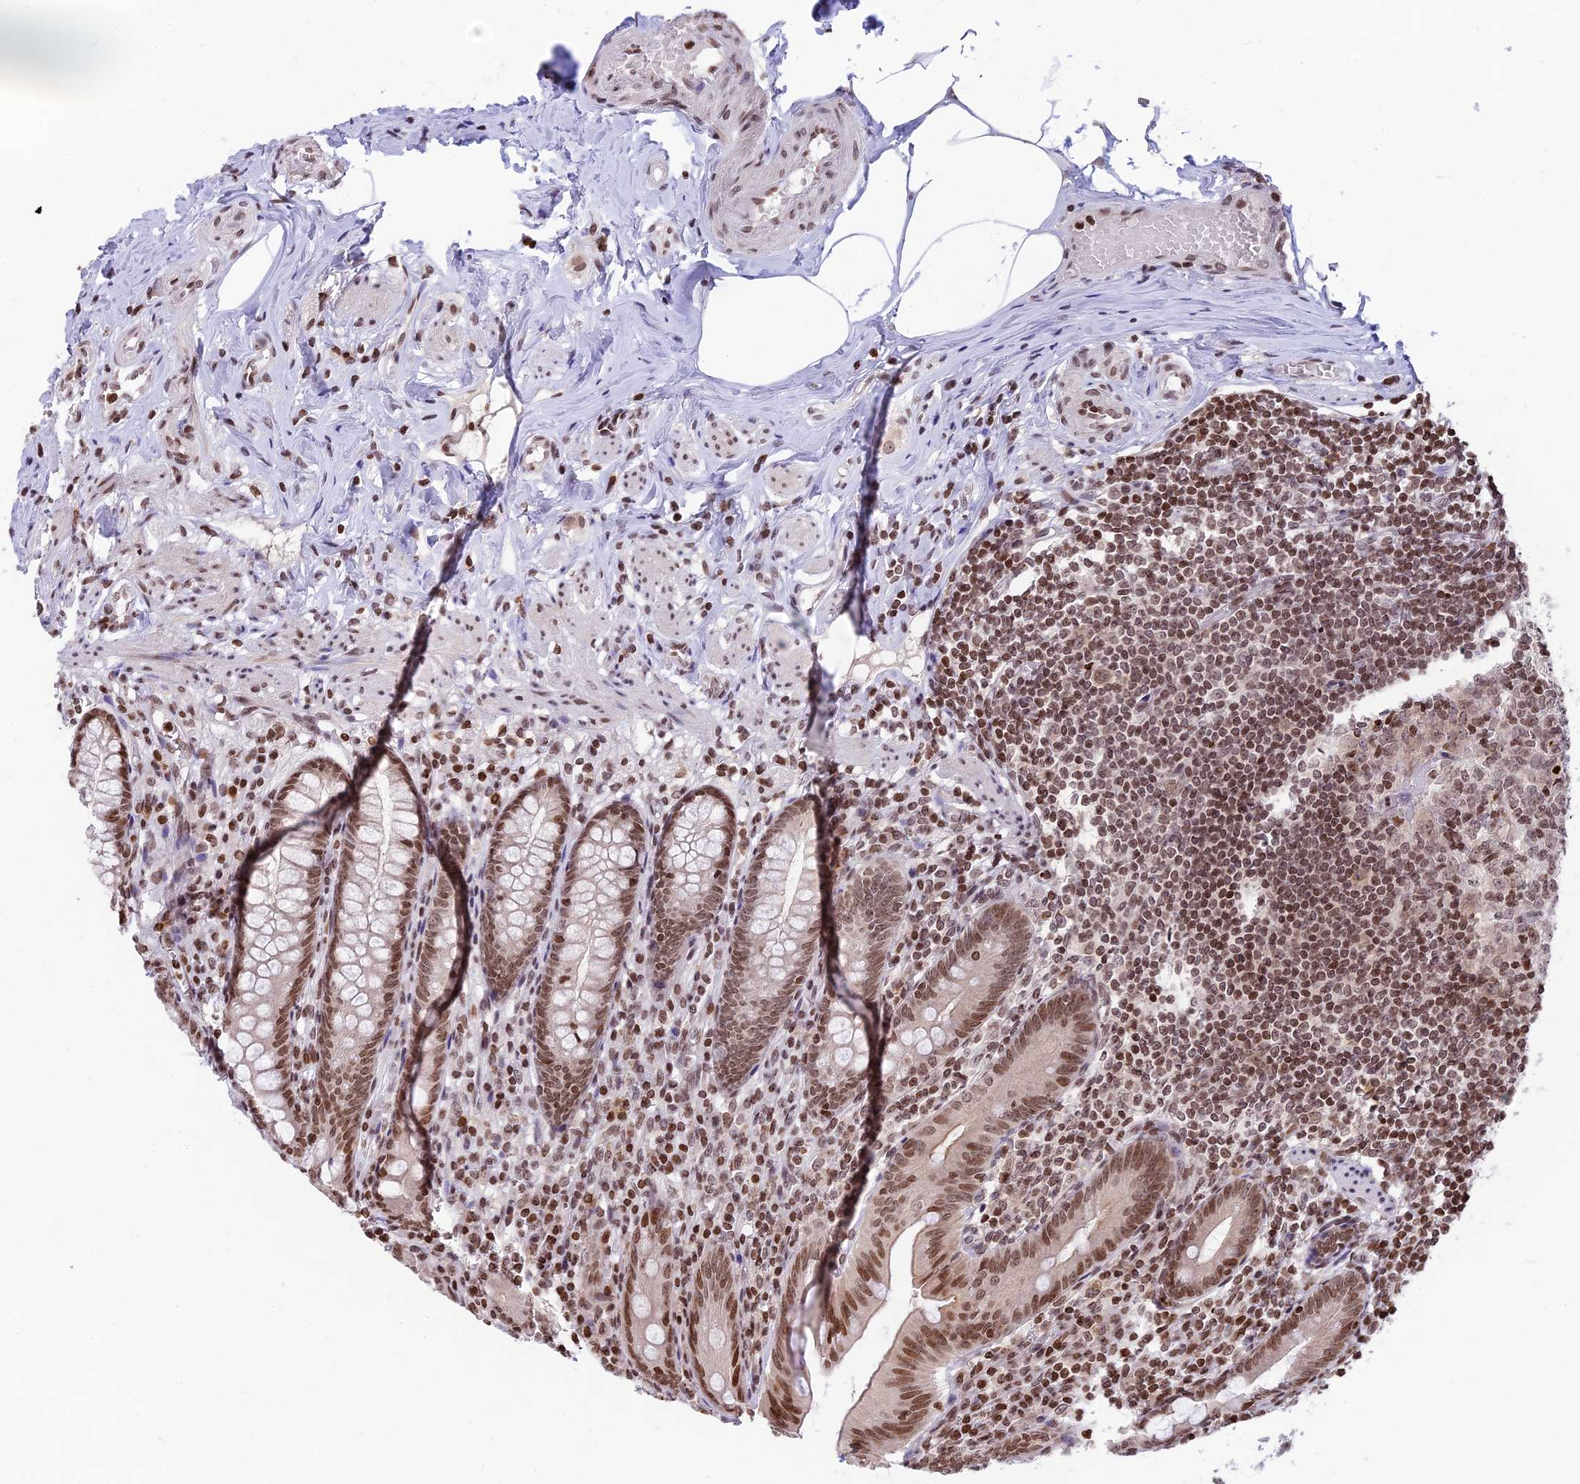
{"staining": {"intensity": "moderate", "quantity": ">75%", "location": "nuclear"}, "tissue": "appendix", "cell_type": "Glandular cells", "image_type": "normal", "snomed": [{"axis": "morphology", "description": "Normal tissue, NOS"}, {"axis": "topography", "description": "Appendix"}], "caption": "A photomicrograph showing moderate nuclear expression in about >75% of glandular cells in unremarkable appendix, as visualized by brown immunohistochemical staining.", "gene": "TET2", "patient": {"sex": "male", "age": 55}}